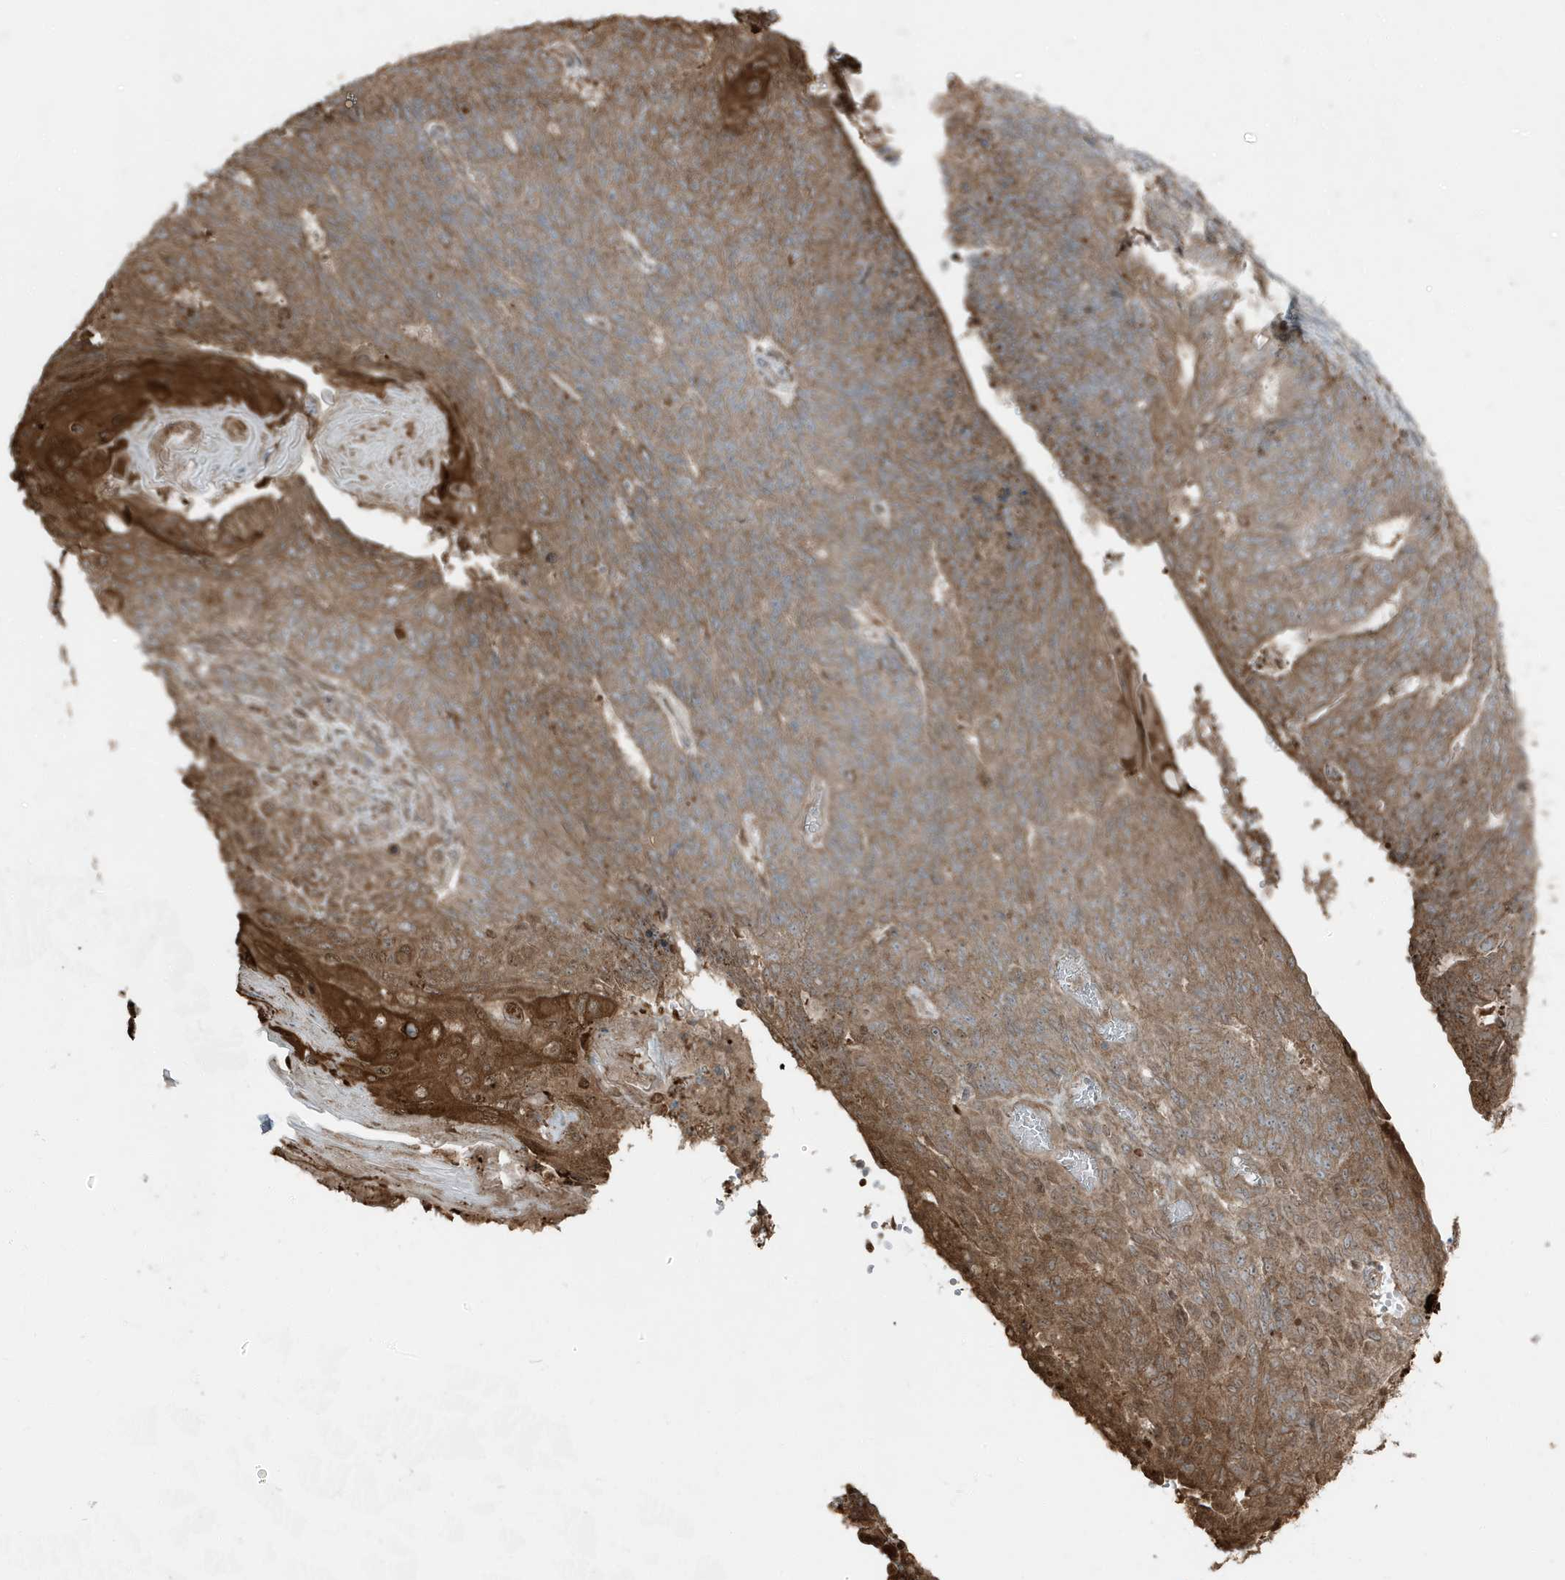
{"staining": {"intensity": "moderate", "quantity": ">75%", "location": "cytoplasmic/membranous"}, "tissue": "endometrial cancer", "cell_type": "Tumor cells", "image_type": "cancer", "snomed": [{"axis": "morphology", "description": "Adenocarcinoma, NOS"}, {"axis": "topography", "description": "Endometrium"}], "caption": "An immunohistochemistry image of tumor tissue is shown. Protein staining in brown highlights moderate cytoplasmic/membranous positivity in adenocarcinoma (endometrial) within tumor cells.", "gene": "AZI2", "patient": {"sex": "female", "age": 32}}